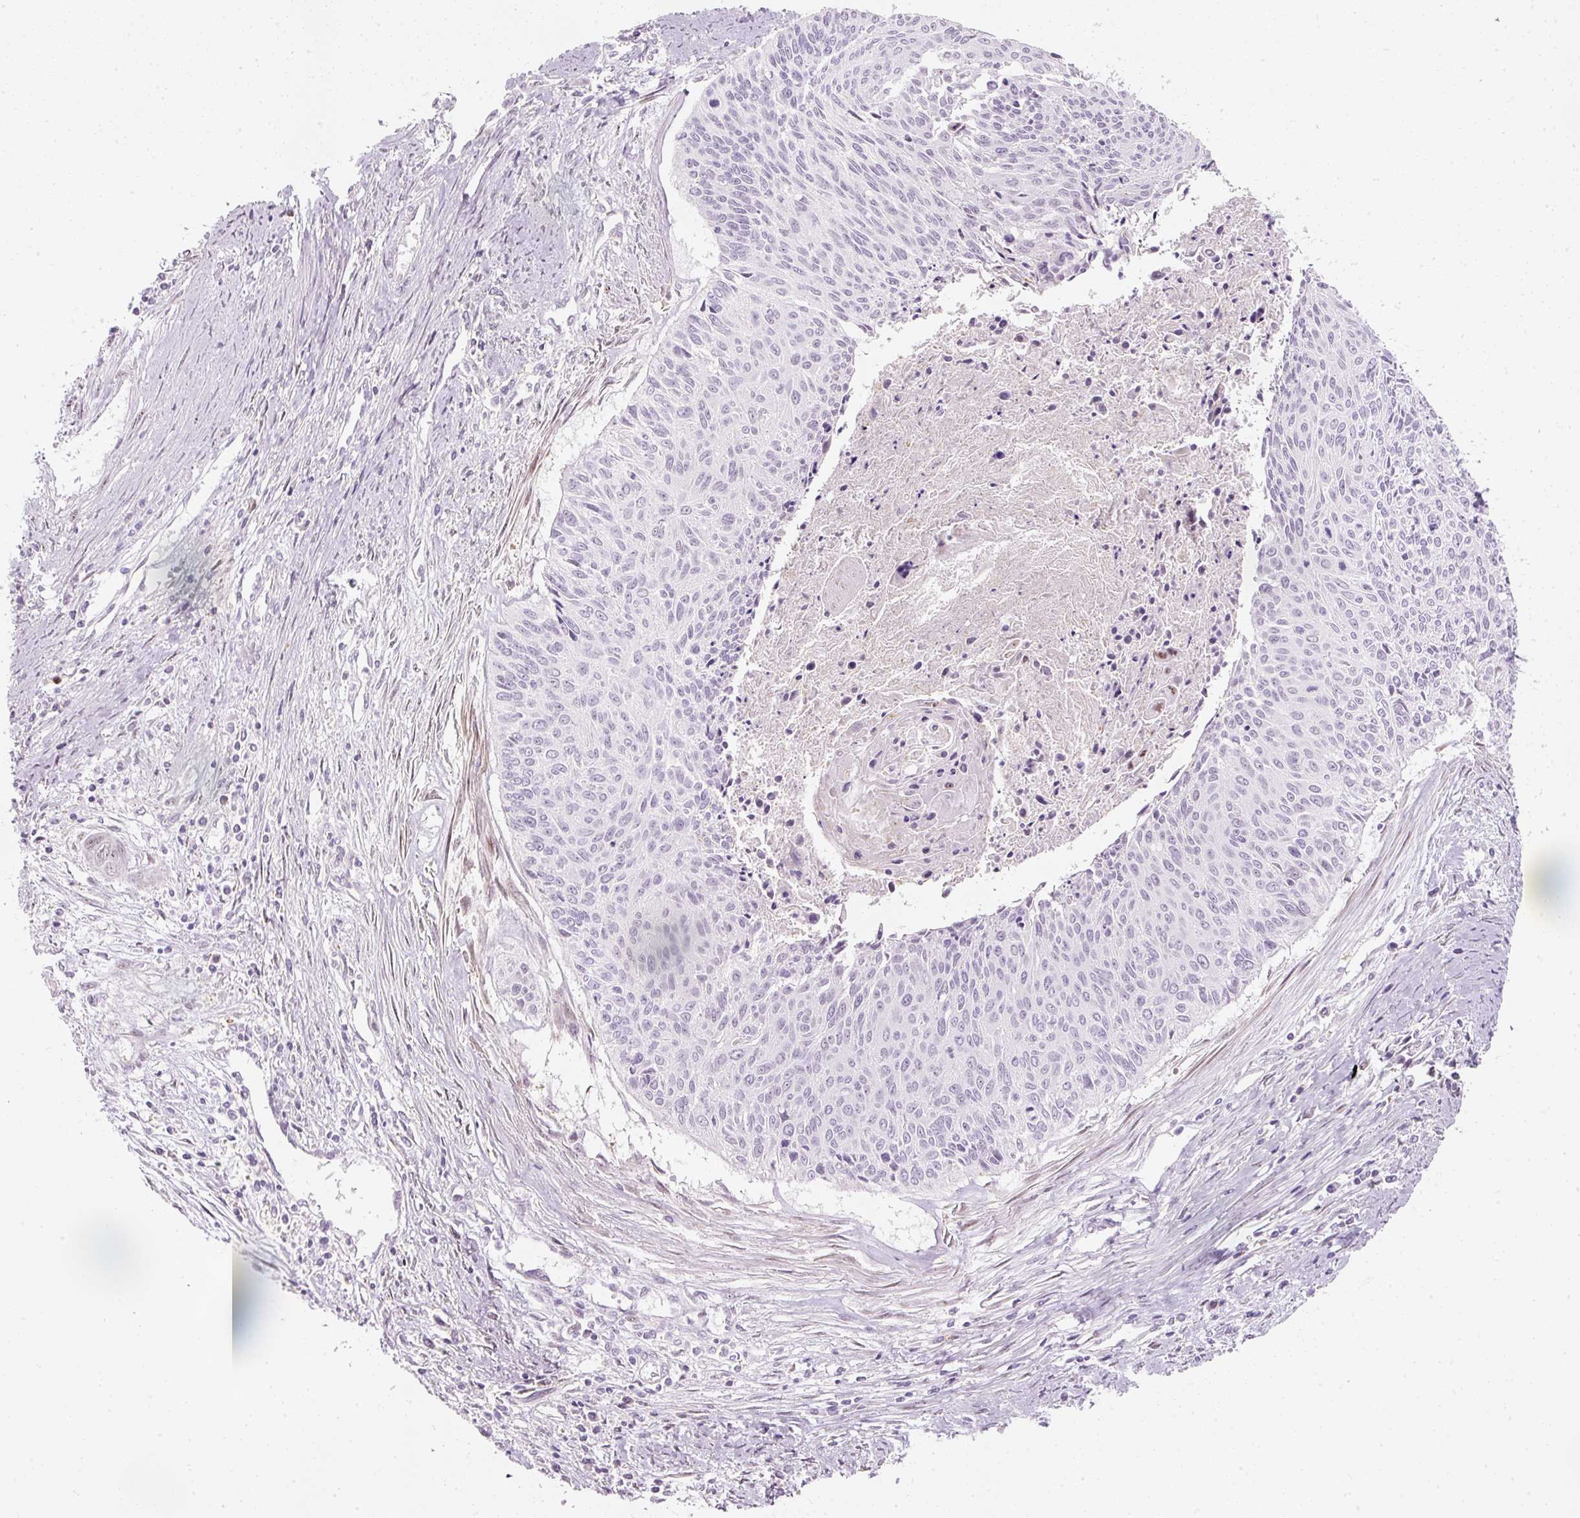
{"staining": {"intensity": "negative", "quantity": "none", "location": "none"}, "tissue": "cervical cancer", "cell_type": "Tumor cells", "image_type": "cancer", "snomed": [{"axis": "morphology", "description": "Squamous cell carcinoma, NOS"}, {"axis": "topography", "description": "Cervix"}], "caption": "DAB (3,3'-diaminobenzidine) immunohistochemical staining of cervical squamous cell carcinoma exhibits no significant expression in tumor cells. (DAB (3,3'-diaminobenzidine) immunohistochemistry with hematoxylin counter stain).", "gene": "RNF39", "patient": {"sex": "female", "age": 55}}